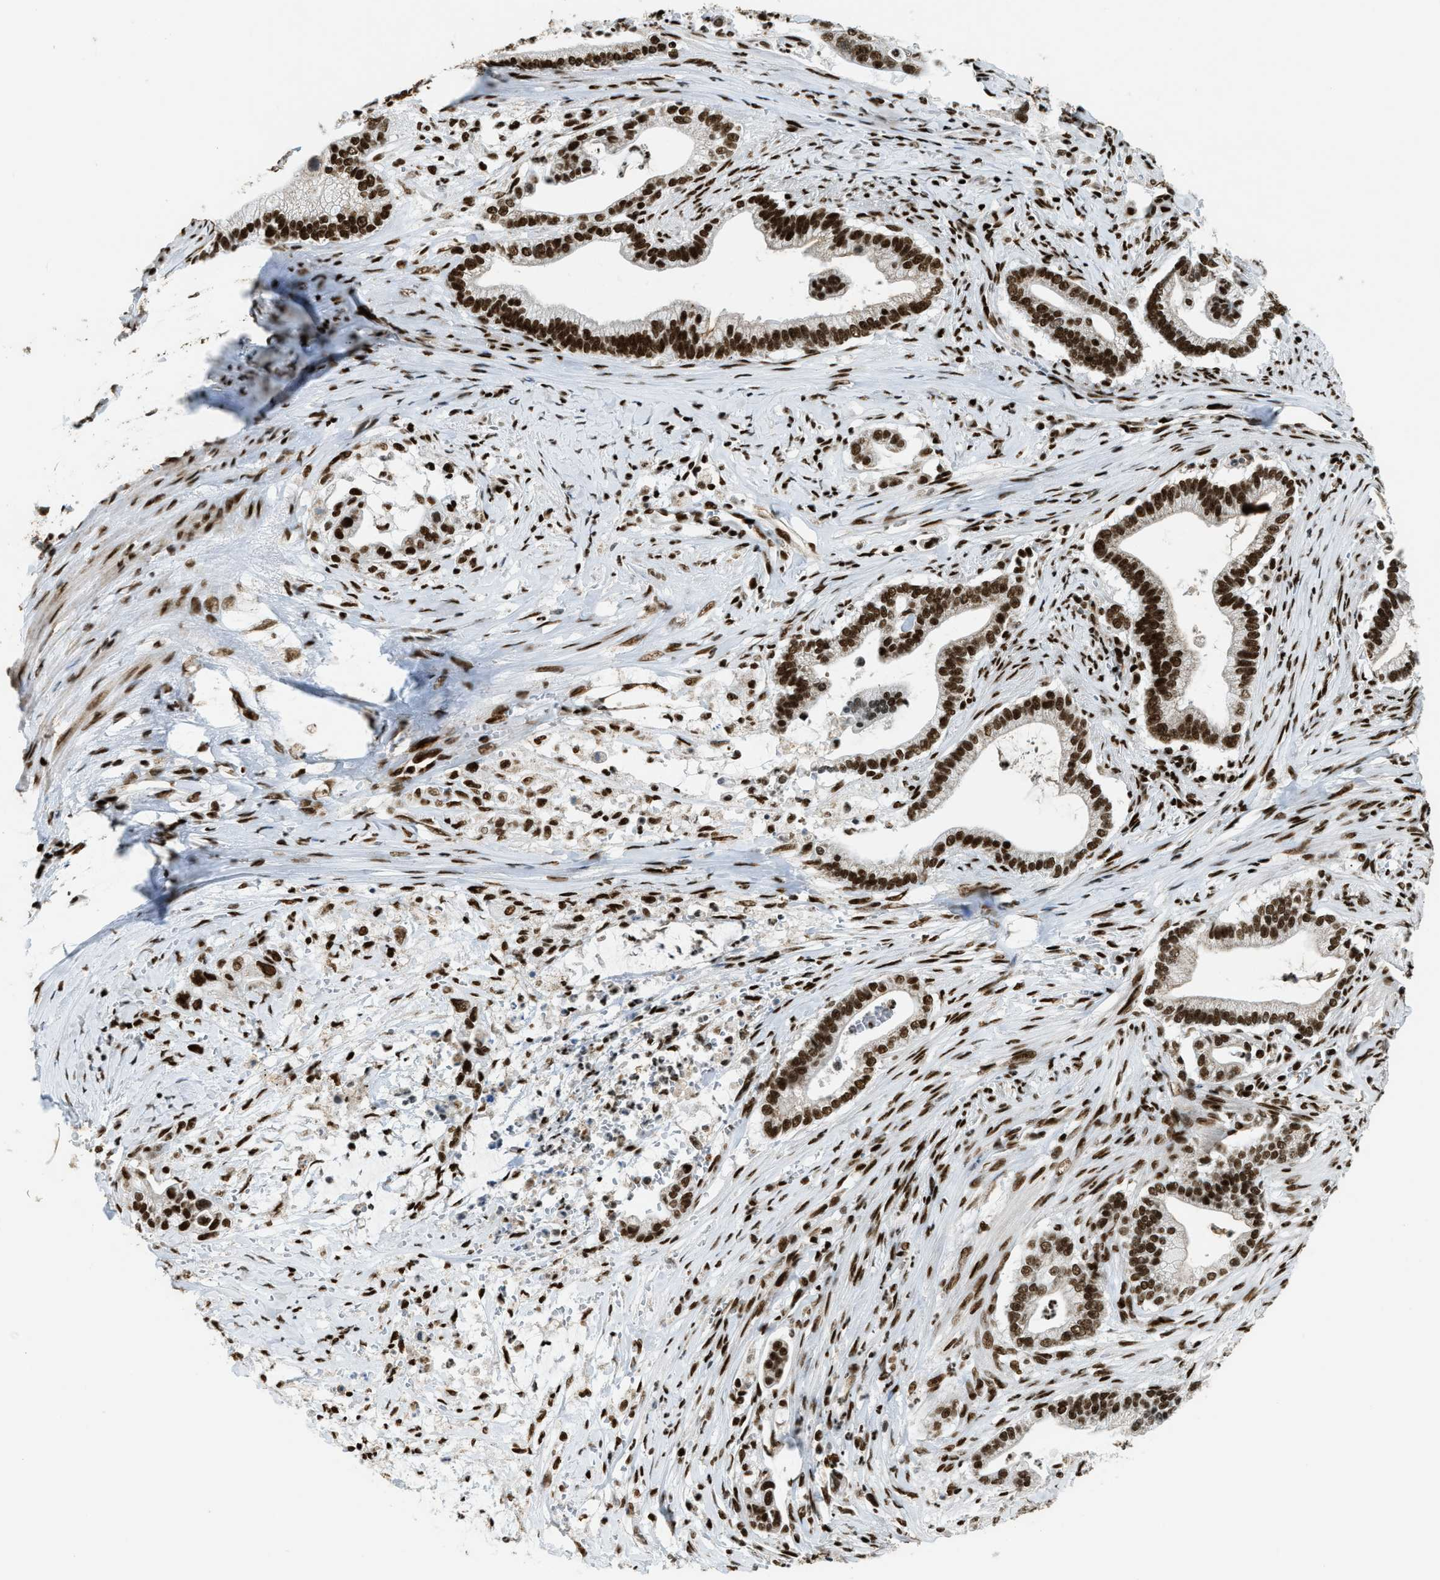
{"staining": {"intensity": "strong", "quantity": ">75%", "location": "nuclear"}, "tissue": "pancreatic cancer", "cell_type": "Tumor cells", "image_type": "cancer", "snomed": [{"axis": "morphology", "description": "Adenocarcinoma, NOS"}, {"axis": "topography", "description": "Pancreas"}], "caption": "Immunohistochemistry image of neoplastic tissue: human pancreatic adenocarcinoma stained using IHC shows high levels of strong protein expression localized specifically in the nuclear of tumor cells, appearing as a nuclear brown color.", "gene": "GABPB1", "patient": {"sex": "male", "age": 69}}